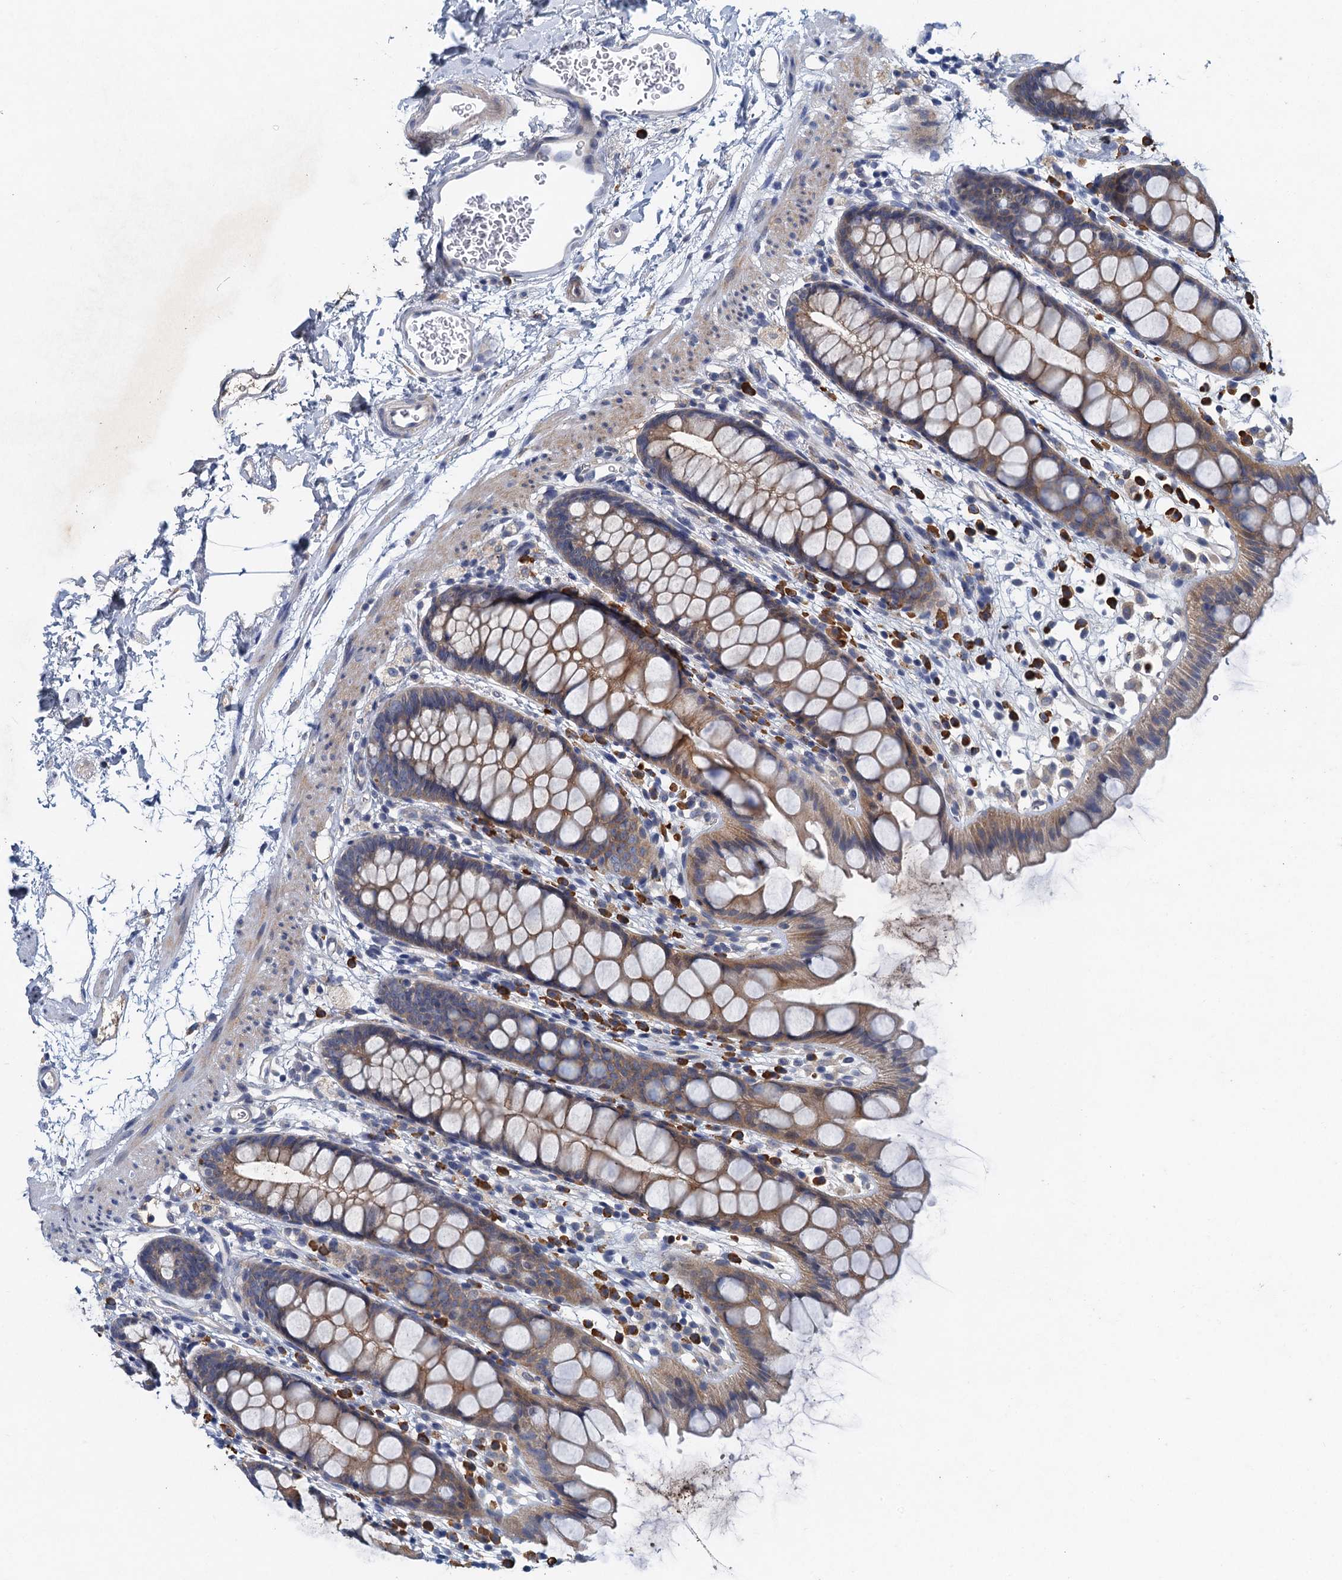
{"staining": {"intensity": "weak", "quantity": ">75%", "location": "cytoplasmic/membranous"}, "tissue": "rectum", "cell_type": "Glandular cells", "image_type": "normal", "snomed": [{"axis": "morphology", "description": "Normal tissue, NOS"}, {"axis": "topography", "description": "Rectum"}], "caption": "Approximately >75% of glandular cells in normal human rectum demonstrate weak cytoplasmic/membranous protein expression as visualized by brown immunohistochemical staining.", "gene": "TPCN1", "patient": {"sex": "female", "age": 65}}